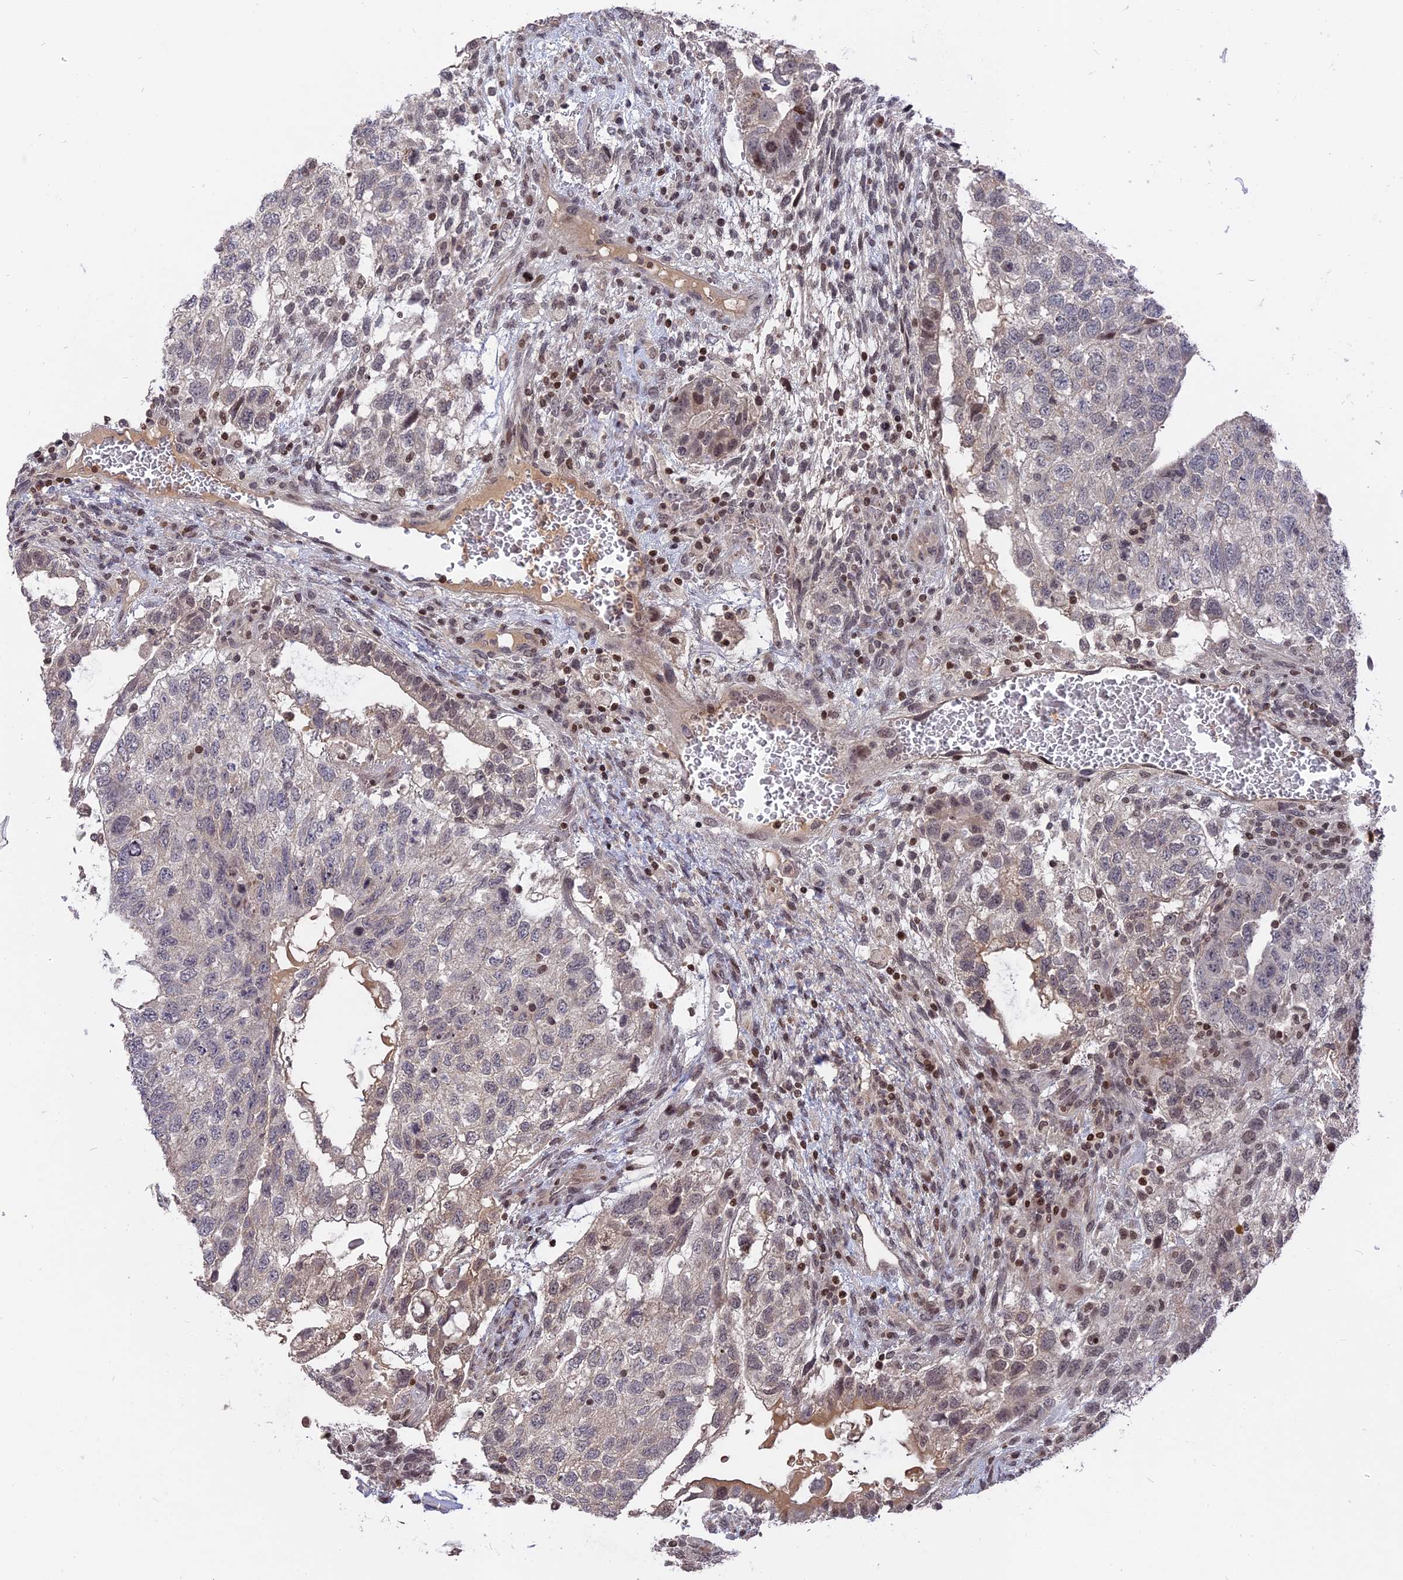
{"staining": {"intensity": "negative", "quantity": "none", "location": "none"}, "tissue": "testis cancer", "cell_type": "Tumor cells", "image_type": "cancer", "snomed": [{"axis": "morphology", "description": "Normal tissue, NOS"}, {"axis": "morphology", "description": "Carcinoma, Embryonal, NOS"}, {"axis": "topography", "description": "Testis"}], "caption": "Immunohistochemistry image of testis cancer stained for a protein (brown), which displays no staining in tumor cells. Nuclei are stained in blue.", "gene": "NR1H3", "patient": {"sex": "male", "age": 36}}